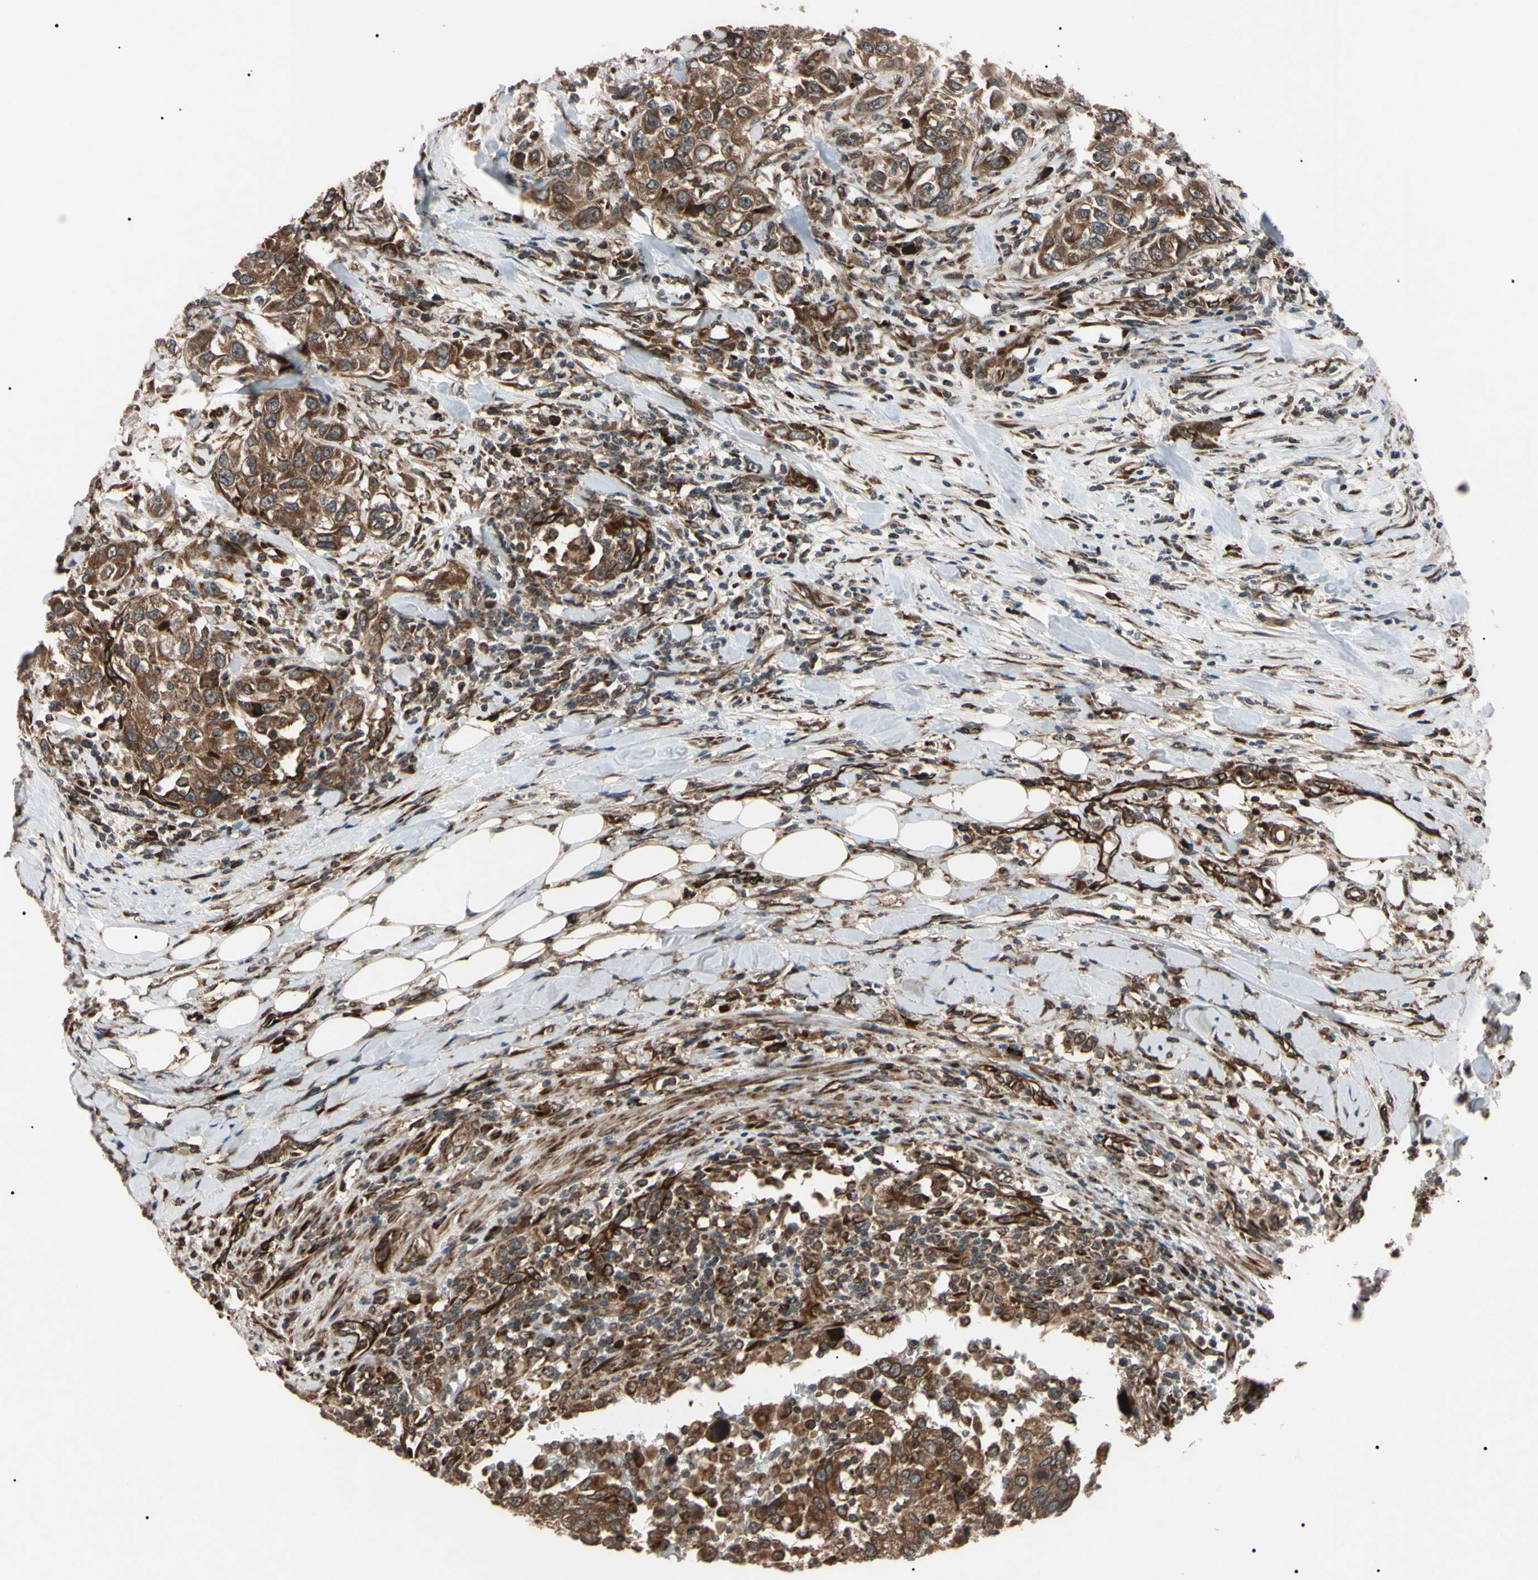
{"staining": {"intensity": "strong", "quantity": ">75%", "location": "cytoplasmic/membranous"}, "tissue": "urothelial cancer", "cell_type": "Tumor cells", "image_type": "cancer", "snomed": [{"axis": "morphology", "description": "Urothelial carcinoma, High grade"}, {"axis": "topography", "description": "Urinary bladder"}], "caption": "An immunohistochemistry photomicrograph of tumor tissue is shown. Protein staining in brown labels strong cytoplasmic/membranous positivity in urothelial carcinoma (high-grade) within tumor cells.", "gene": "GUCY1B1", "patient": {"sex": "female", "age": 80}}